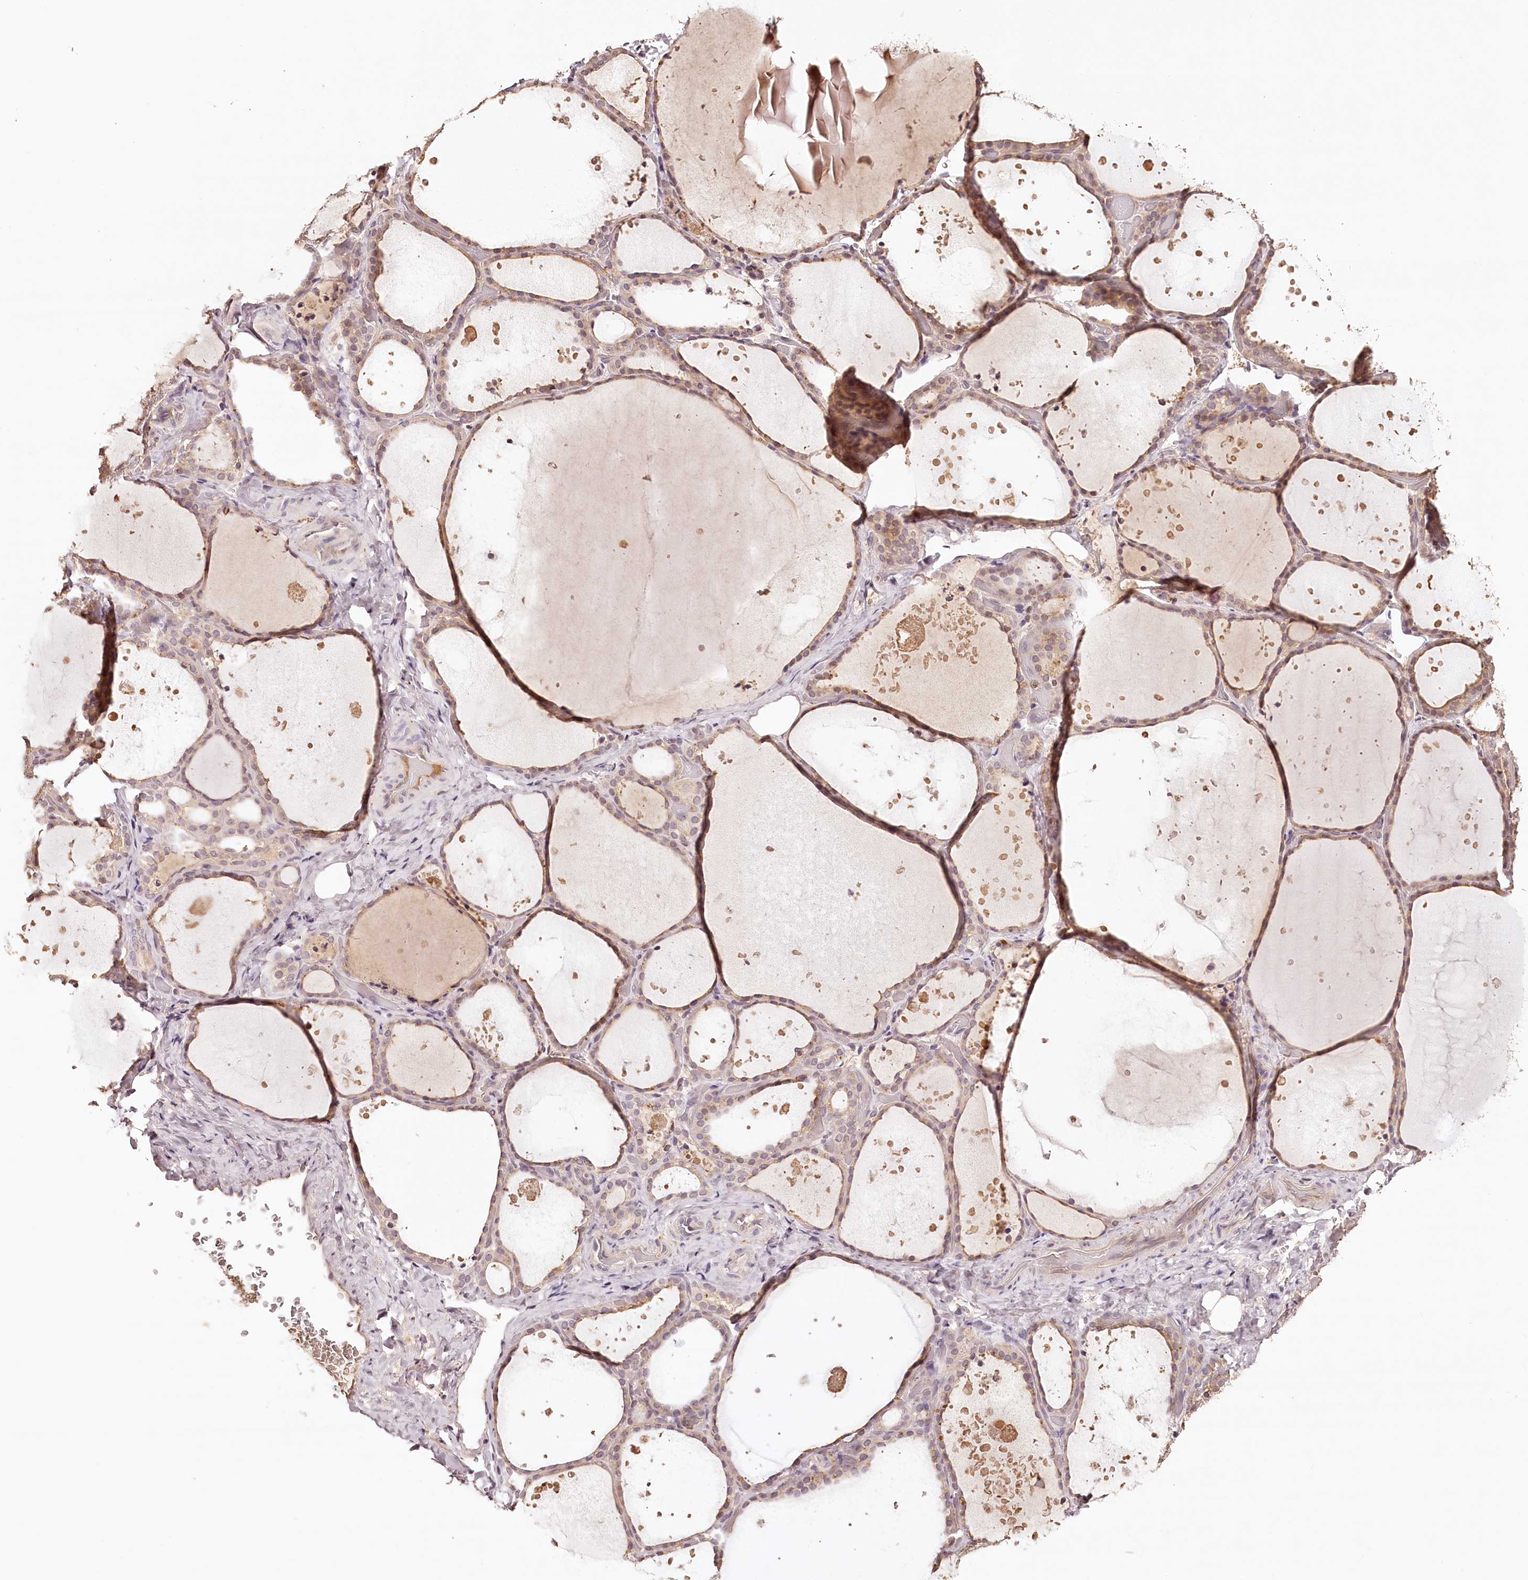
{"staining": {"intensity": "weak", "quantity": "25%-75%", "location": "cytoplasmic/membranous"}, "tissue": "thyroid gland", "cell_type": "Glandular cells", "image_type": "normal", "snomed": [{"axis": "morphology", "description": "Normal tissue, NOS"}, {"axis": "topography", "description": "Thyroid gland"}], "caption": "IHC staining of normal thyroid gland, which reveals low levels of weak cytoplasmic/membranous positivity in about 25%-75% of glandular cells indicating weak cytoplasmic/membranous protein expression. The staining was performed using DAB (3,3'-diaminobenzidine) (brown) for protein detection and nuclei were counterstained in hematoxylin (blue).", "gene": "SYNGR1", "patient": {"sex": "female", "age": 44}}